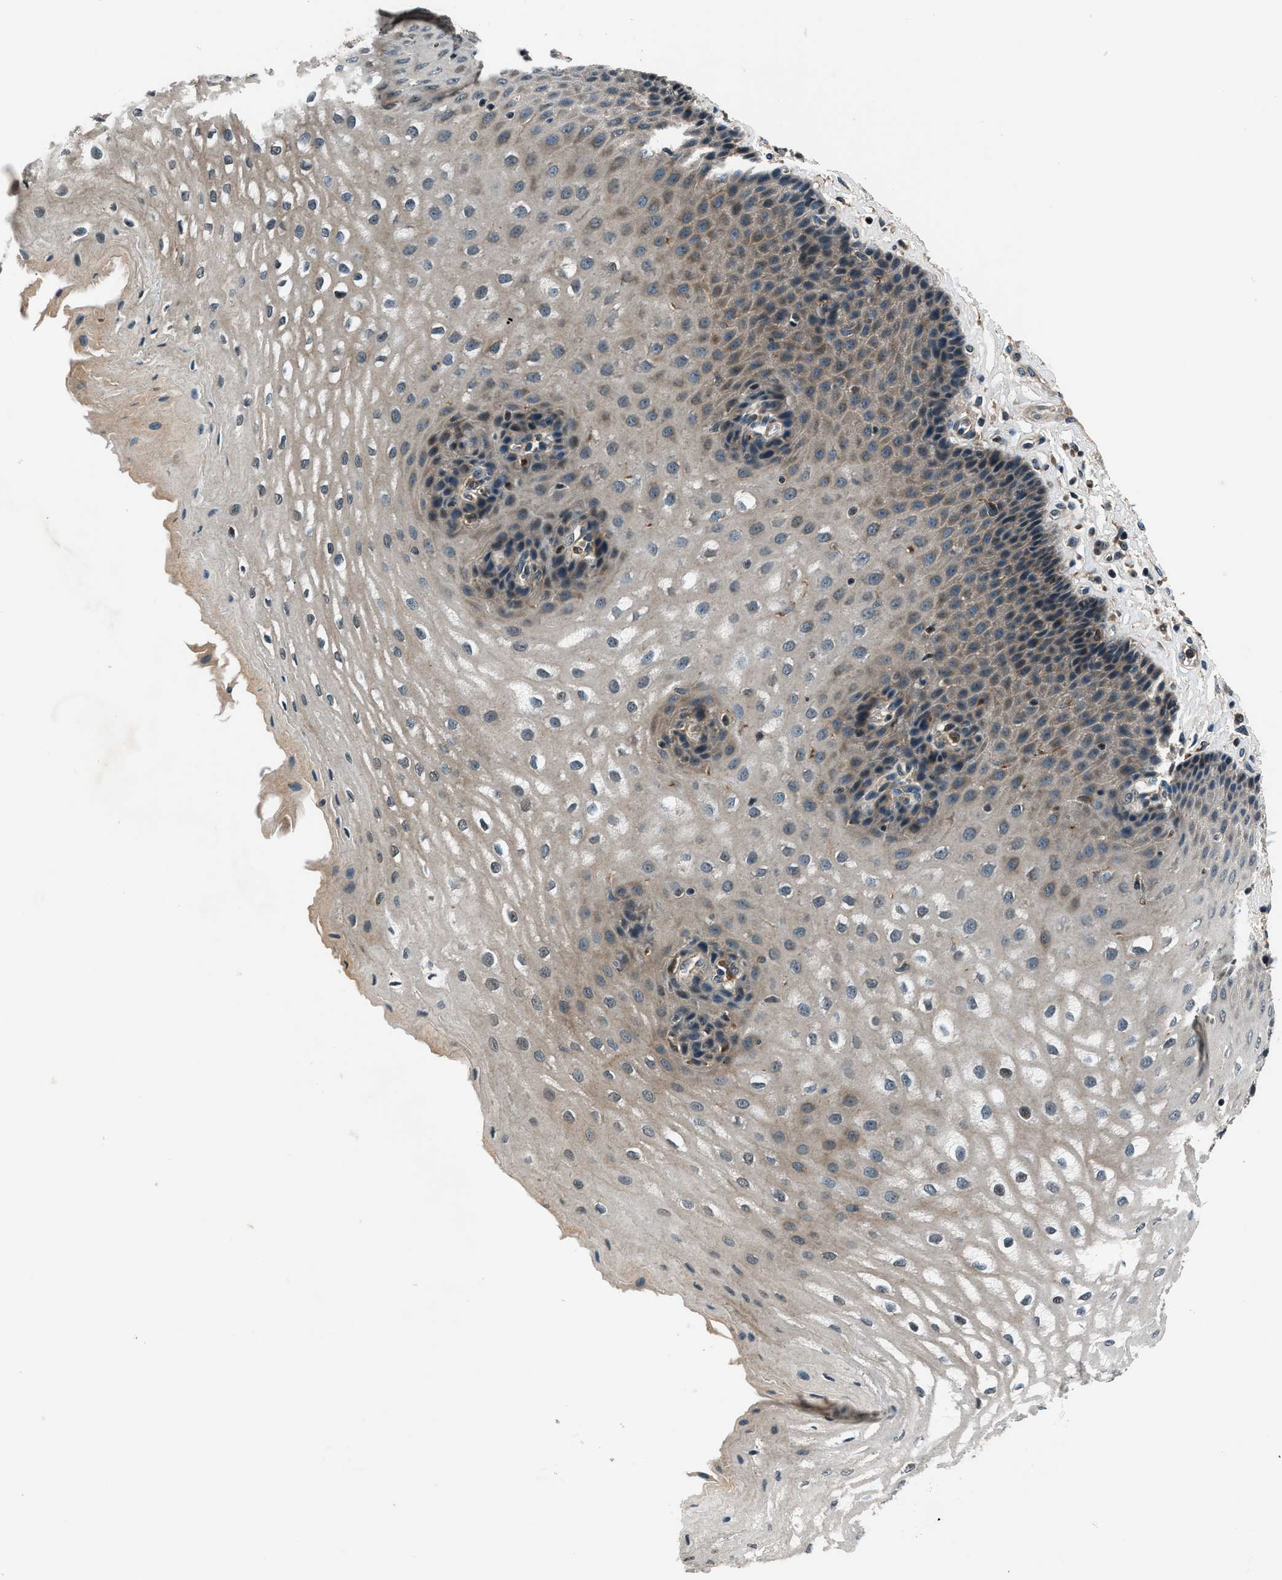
{"staining": {"intensity": "moderate", "quantity": "<25%", "location": "cytoplasmic/membranous"}, "tissue": "esophagus", "cell_type": "Squamous epithelial cells", "image_type": "normal", "snomed": [{"axis": "morphology", "description": "Normal tissue, NOS"}, {"axis": "topography", "description": "Esophagus"}], "caption": "Brown immunohistochemical staining in benign esophagus shows moderate cytoplasmic/membranous expression in about <25% of squamous epithelial cells. The staining was performed using DAB (3,3'-diaminobenzidine), with brown indicating positive protein expression. Nuclei are stained blue with hematoxylin.", "gene": "ARHGEF11", "patient": {"sex": "male", "age": 54}}